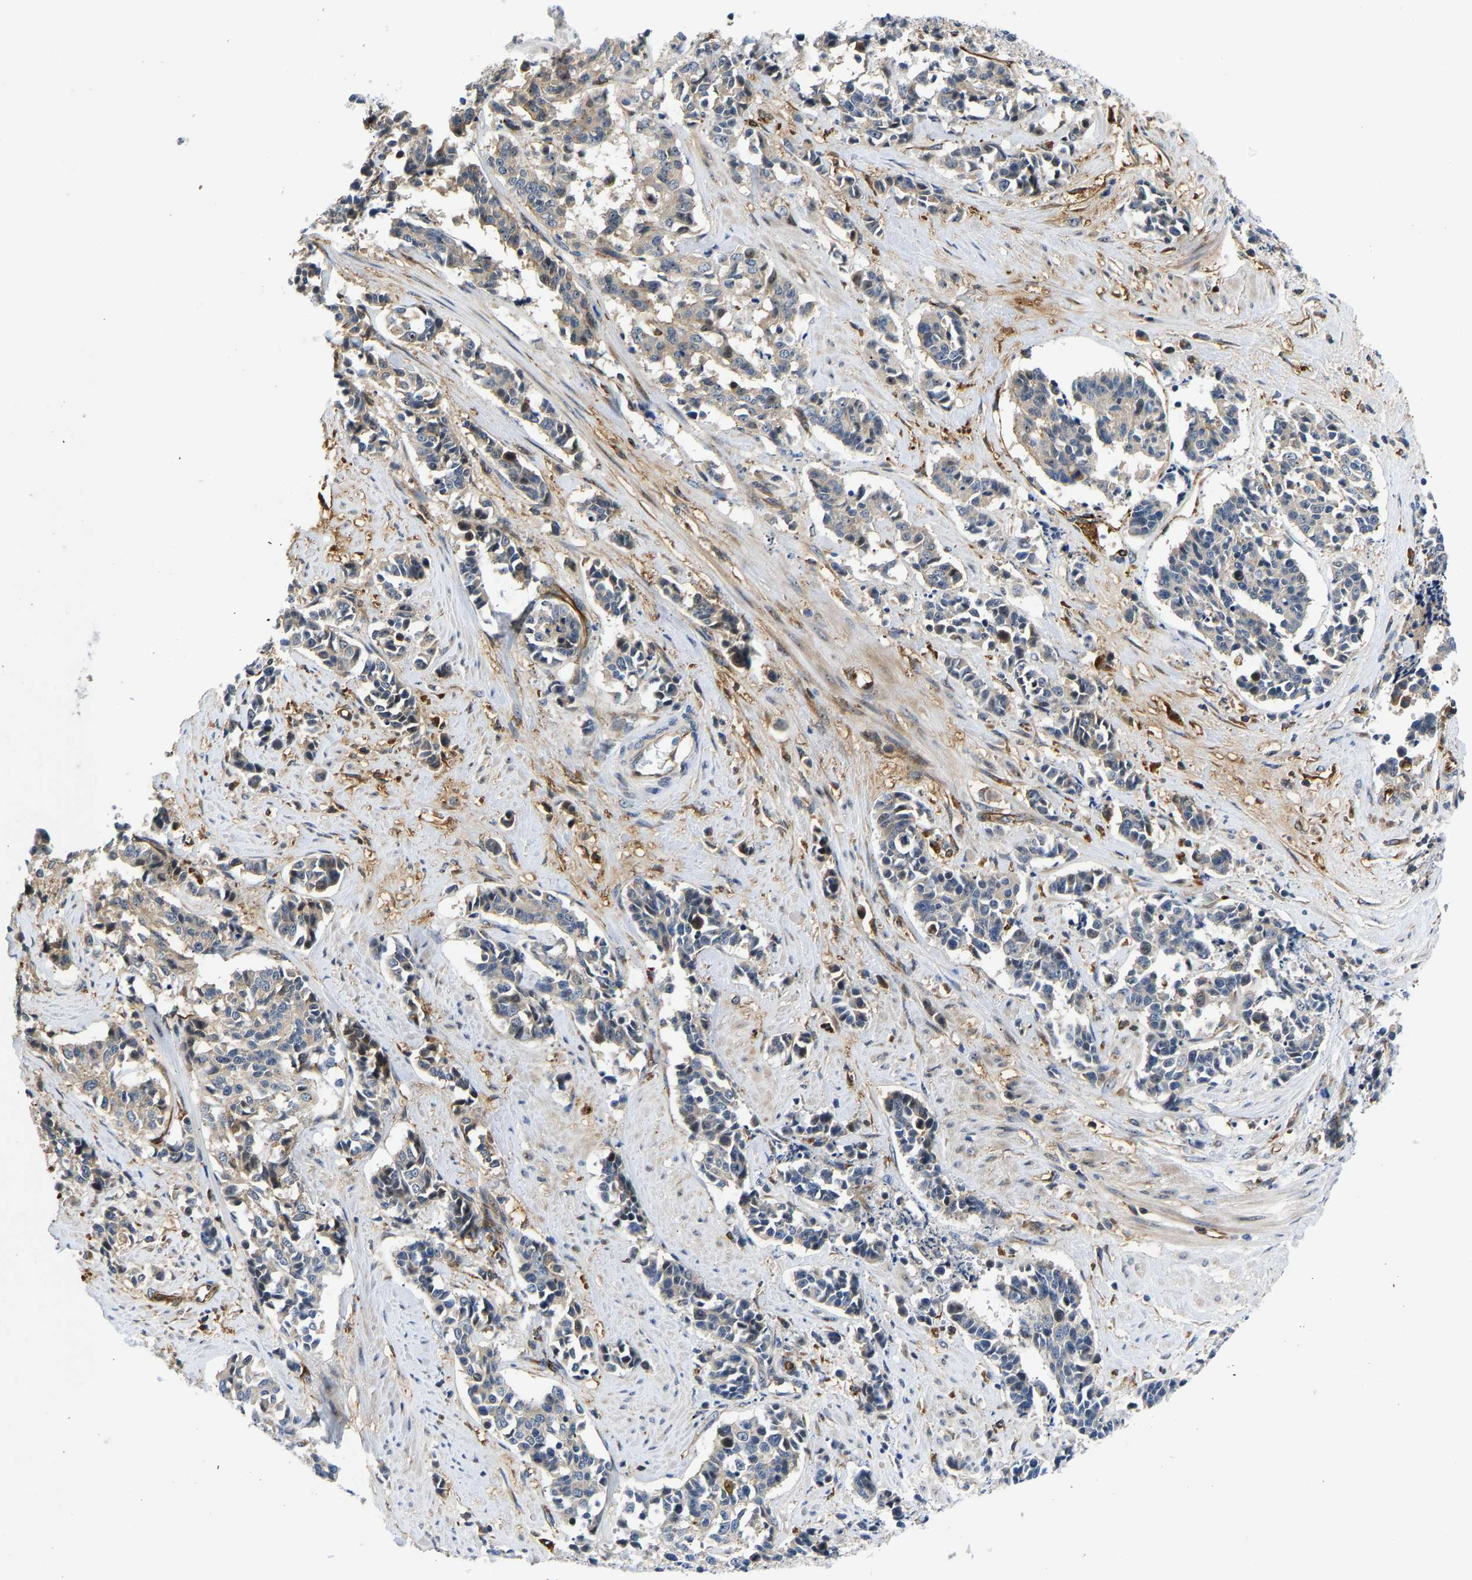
{"staining": {"intensity": "weak", "quantity": "25%-75%", "location": "cytoplasmic/membranous,nuclear"}, "tissue": "cervical cancer", "cell_type": "Tumor cells", "image_type": "cancer", "snomed": [{"axis": "morphology", "description": "Squamous cell carcinoma, NOS"}, {"axis": "topography", "description": "Cervix"}], "caption": "This histopathology image exhibits immunohistochemistry (IHC) staining of cervical cancer, with low weak cytoplasmic/membranous and nuclear positivity in about 25%-75% of tumor cells.", "gene": "RESF1", "patient": {"sex": "female", "age": 35}}